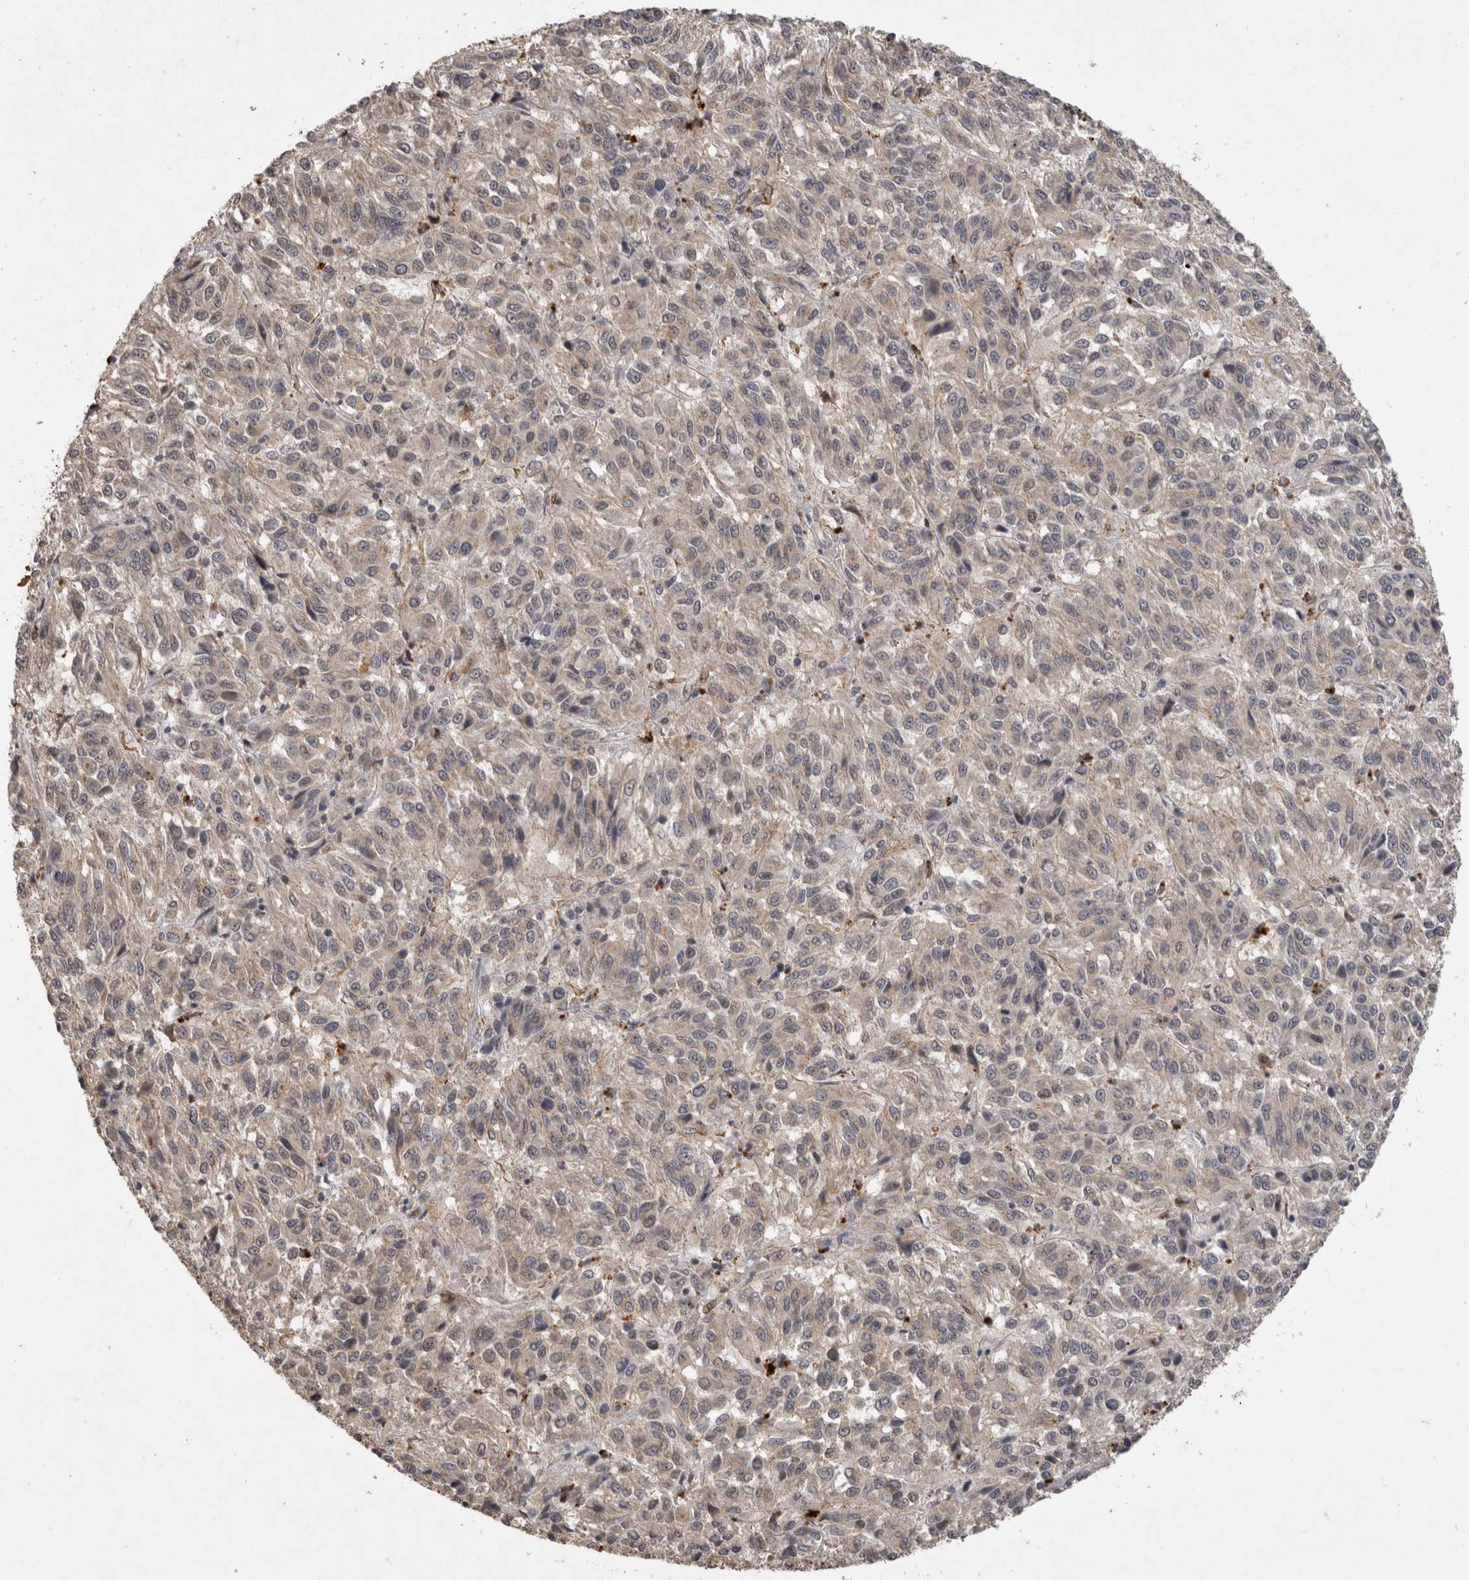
{"staining": {"intensity": "weak", "quantity": "25%-75%", "location": "cytoplasmic/membranous"}, "tissue": "melanoma", "cell_type": "Tumor cells", "image_type": "cancer", "snomed": [{"axis": "morphology", "description": "Malignant melanoma, Metastatic site"}, {"axis": "topography", "description": "Lung"}], "caption": "This image demonstrates immunohistochemistry (IHC) staining of melanoma, with low weak cytoplasmic/membranous staining in about 25%-75% of tumor cells.", "gene": "RHPN1", "patient": {"sex": "male", "age": 64}}